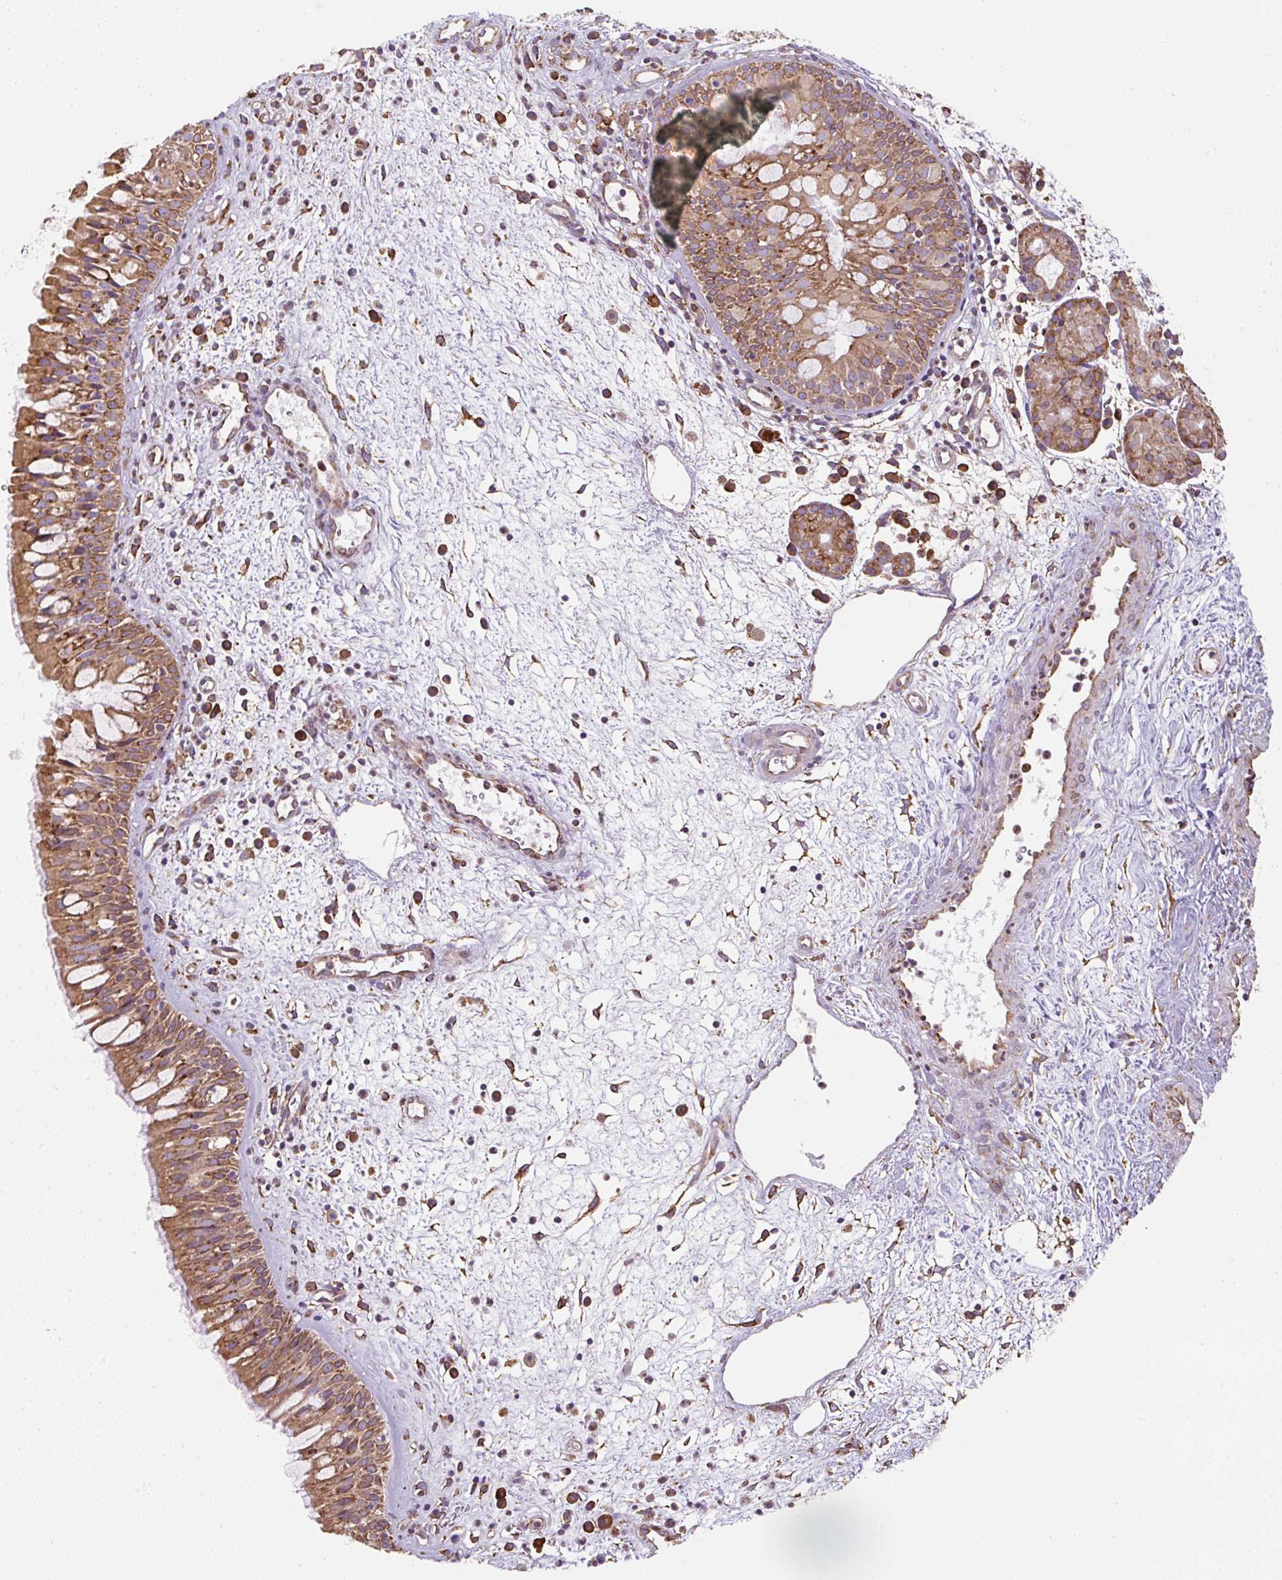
{"staining": {"intensity": "moderate", "quantity": ">75%", "location": "cytoplasmic/membranous"}, "tissue": "nasopharynx", "cell_type": "Respiratory epithelial cells", "image_type": "normal", "snomed": [{"axis": "morphology", "description": "Normal tissue, NOS"}, {"axis": "topography", "description": "Nasopharynx"}], "caption": "This photomicrograph exhibits normal nasopharynx stained with immunohistochemistry (IHC) to label a protein in brown. The cytoplasmic/membranous of respiratory epithelial cells show moderate positivity for the protein. Nuclei are counter-stained blue.", "gene": "PRKCSH", "patient": {"sex": "male", "age": 65}}